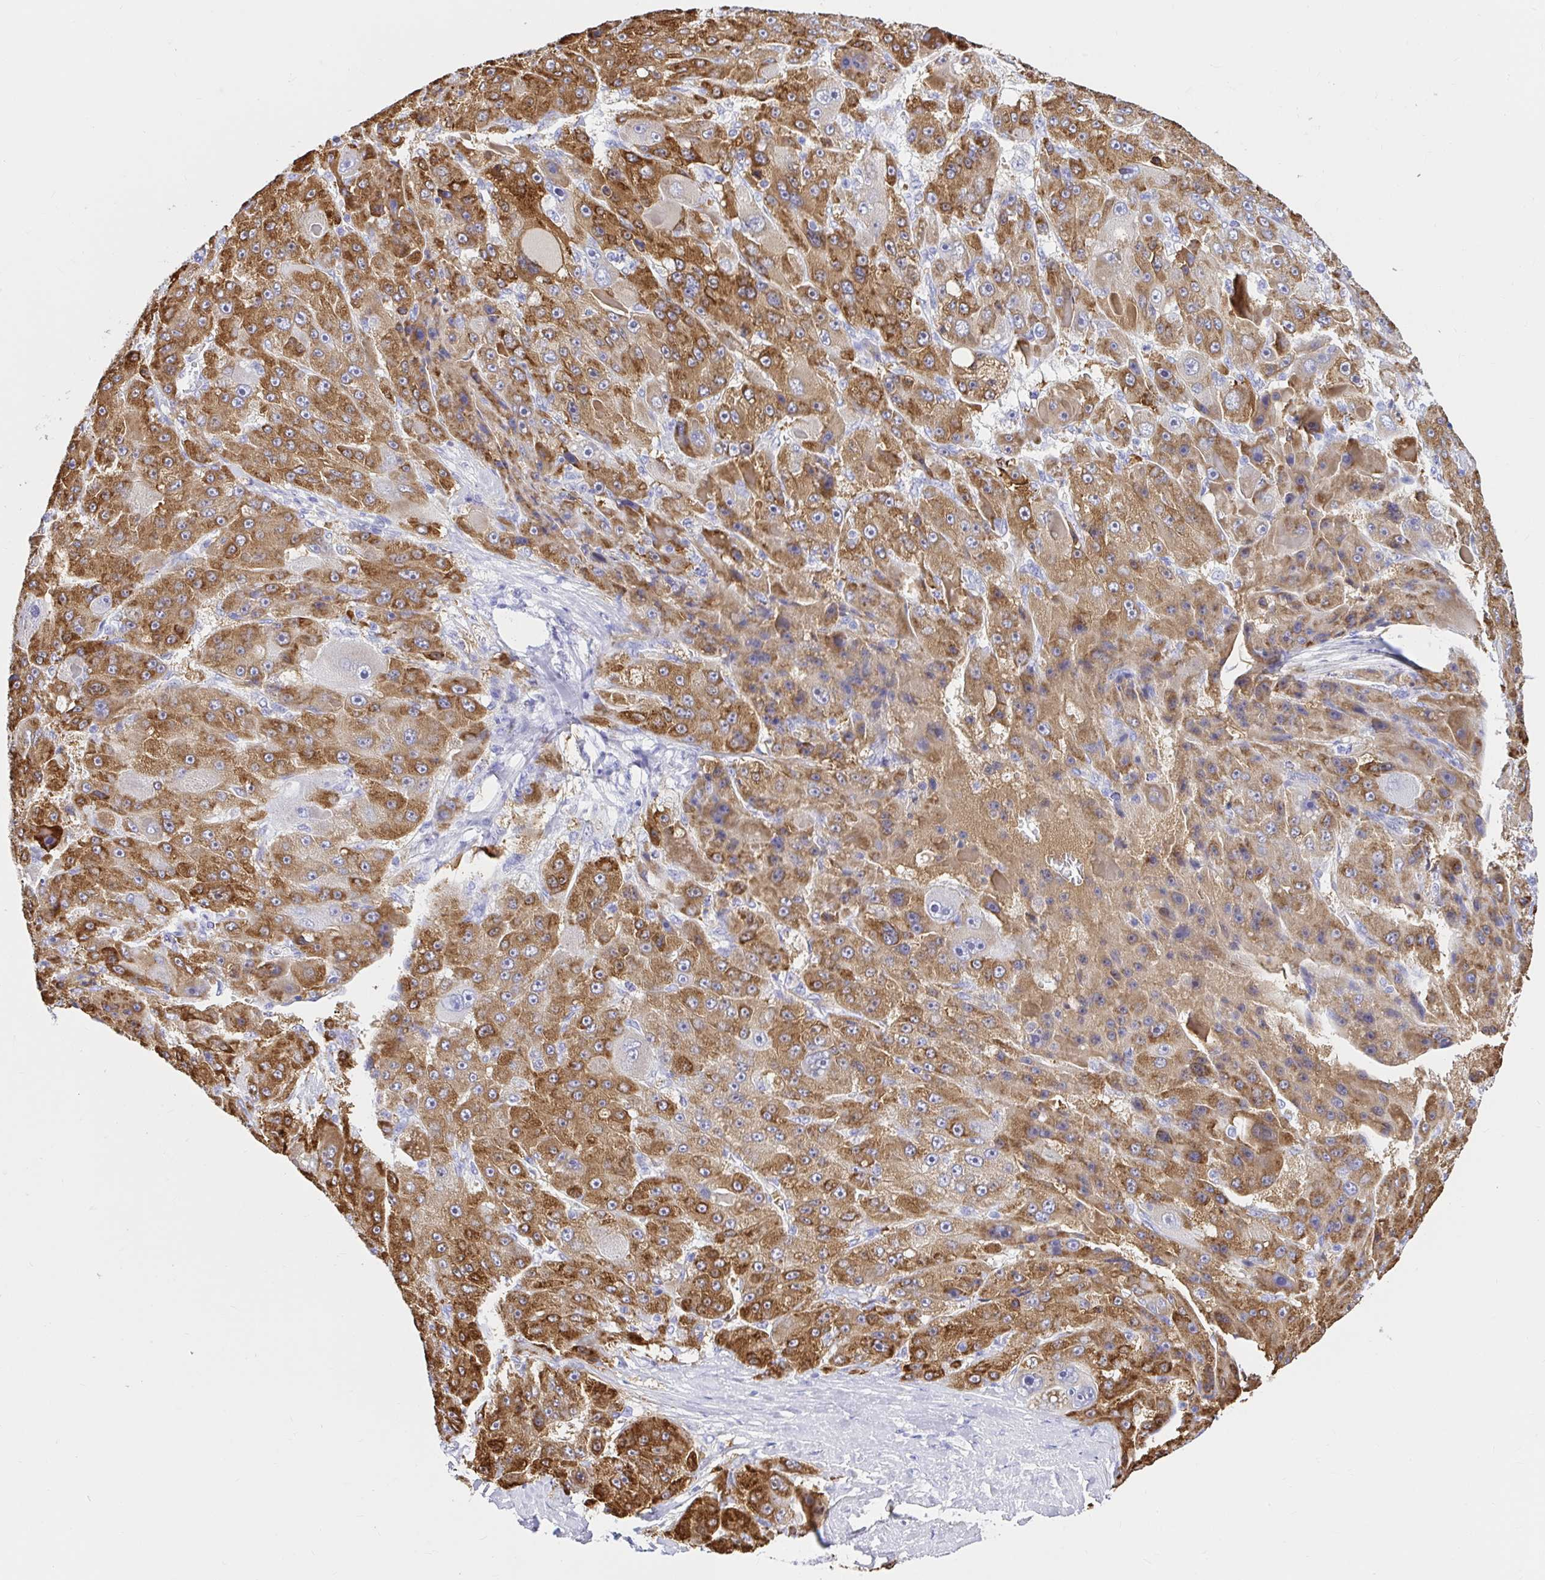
{"staining": {"intensity": "strong", "quantity": ">75%", "location": "cytoplasmic/membranous"}, "tissue": "liver cancer", "cell_type": "Tumor cells", "image_type": "cancer", "snomed": [{"axis": "morphology", "description": "Carcinoma, Hepatocellular, NOS"}, {"axis": "topography", "description": "Liver"}], "caption": "Hepatocellular carcinoma (liver) tissue shows strong cytoplasmic/membranous expression in approximately >75% of tumor cells (DAB = brown stain, brightfield microscopy at high magnification).", "gene": "BACE2", "patient": {"sex": "male", "age": 76}}